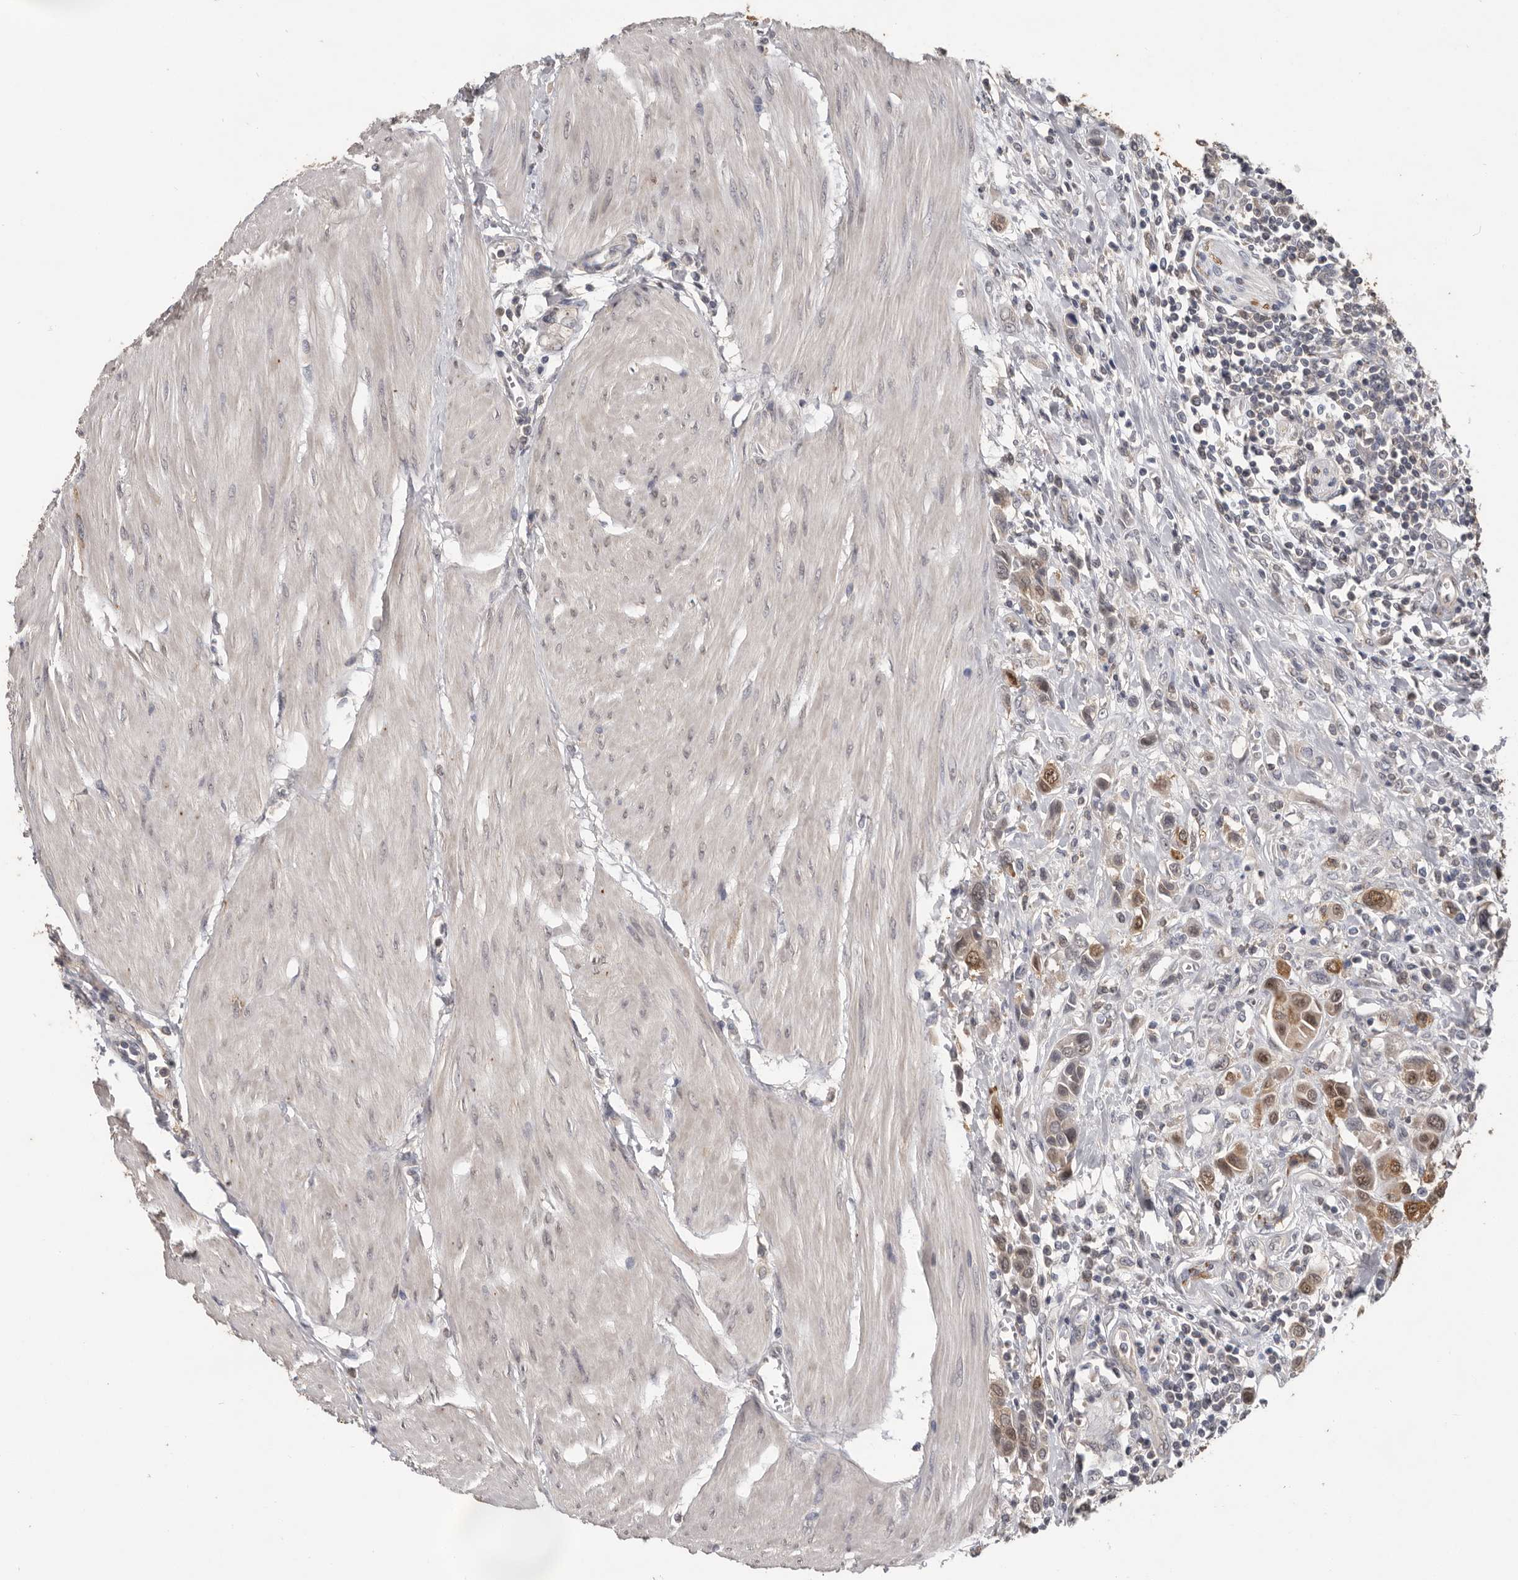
{"staining": {"intensity": "moderate", "quantity": ">75%", "location": "cytoplasmic/membranous,nuclear"}, "tissue": "urothelial cancer", "cell_type": "Tumor cells", "image_type": "cancer", "snomed": [{"axis": "morphology", "description": "Urothelial carcinoma, High grade"}, {"axis": "topography", "description": "Urinary bladder"}], "caption": "Moderate cytoplasmic/membranous and nuclear protein positivity is identified in approximately >75% of tumor cells in high-grade urothelial carcinoma.", "gene": "MTF1", "patient": {"sex": "male", "age": 50}}